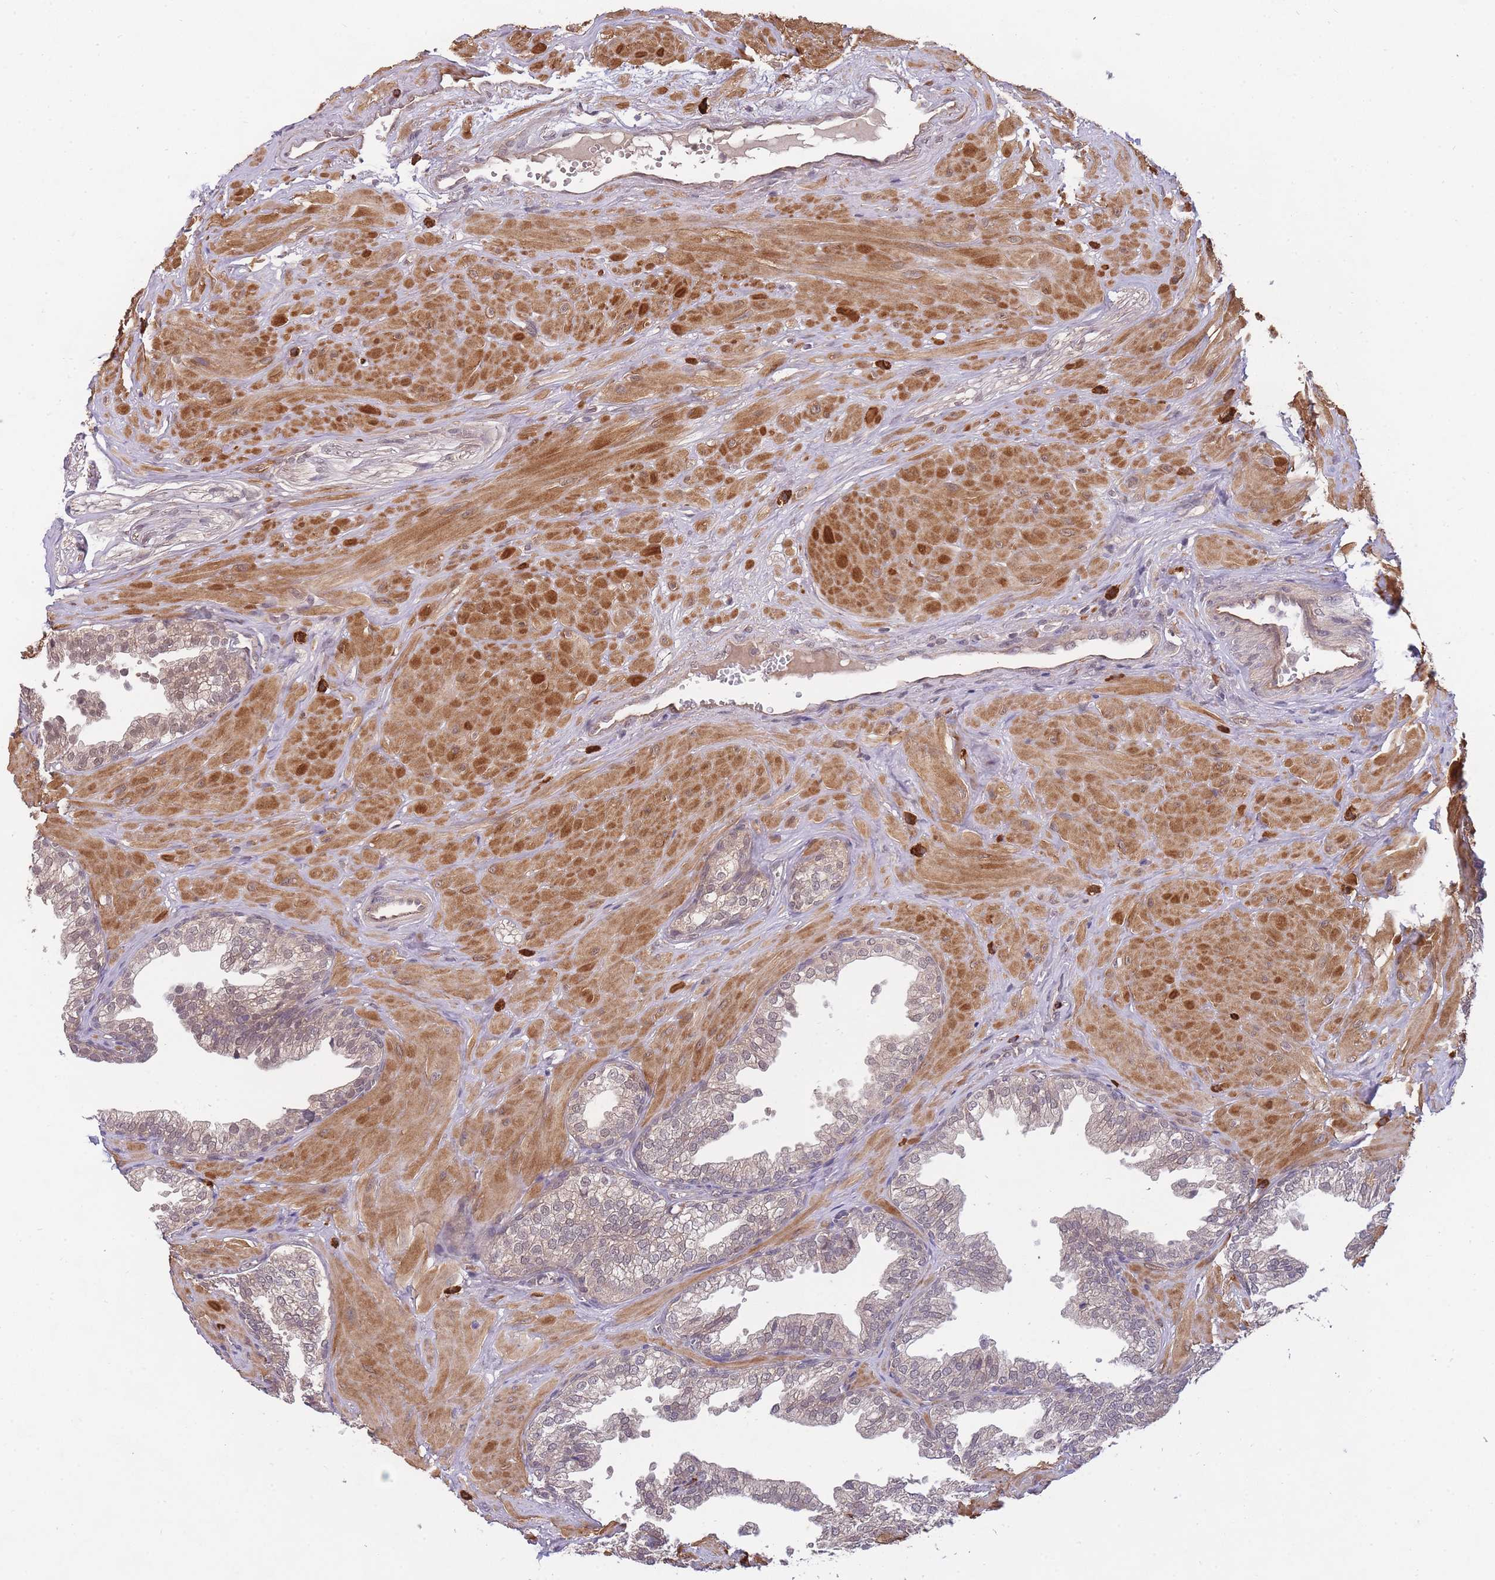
{"staining": {"intensity": "moderate", "quantity": "<25%", "location": "nuclear"}, "tissue": "prostate", "cell_type": "Glandular cells", "image_type": "normal", "snomed": [{"axis": "morphology", "description": "Normal tissue, NOS"}, {"axis": "topography", "description": "Prostate"}, {"axis": "topography", "description": "Peripheral nerve tissue"}], "caption": "The photomicrograph reveals staining of normal prostate, revealing moderate nuclear protein staining (brown color) within glandular cells.", "gene": "SMC6", "patient": {"sex": "male", "age": 55}}